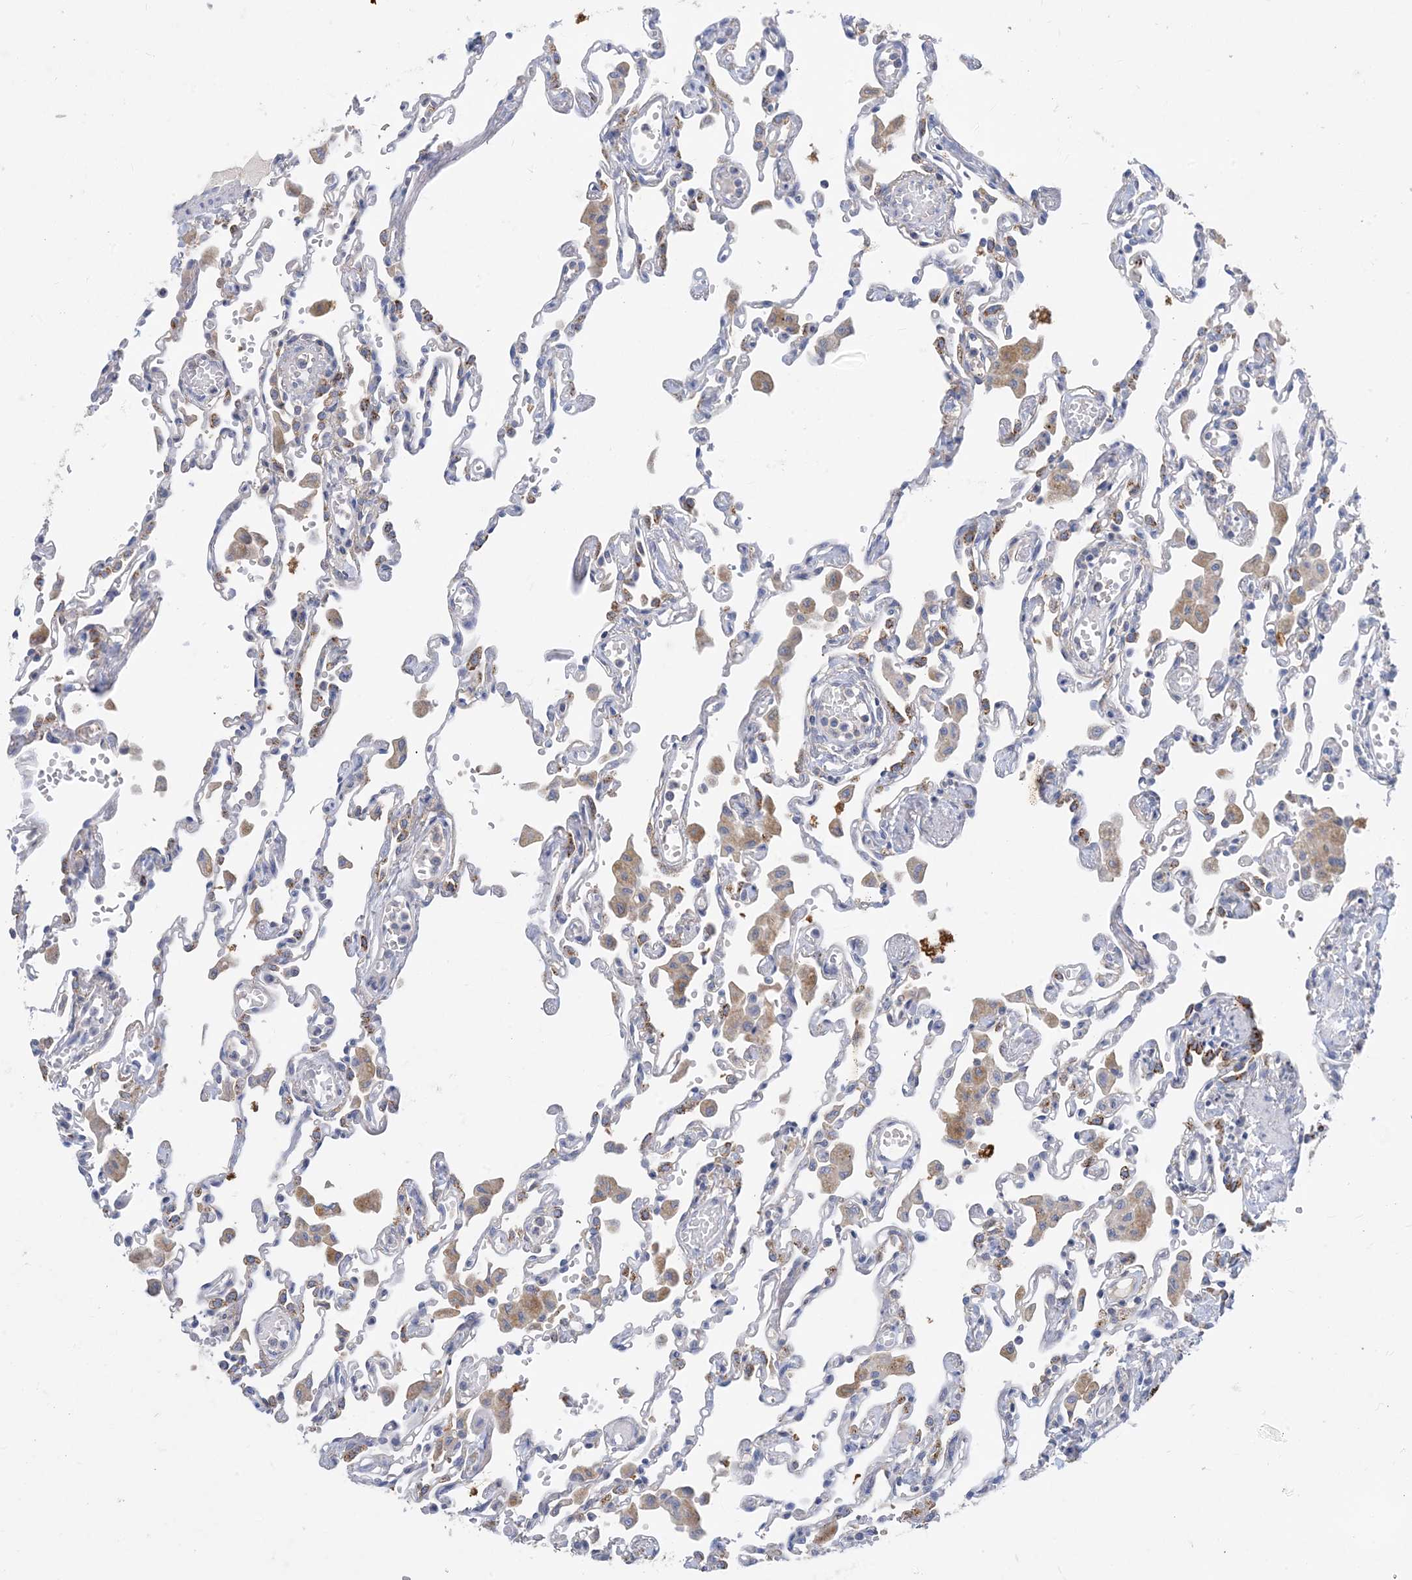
{"staining": {"intensity": "negative", "quantity": "none", "location": "none"}, "tissue": "lung", "cell_type": "Alveolar cells", "image_type": "normal", "snomed": [{"axis": "morphology", "description": "Normal tissue, NOS"}, {"axis": "topography", "description": "Bronchus"}, {"axis": "topography", "description": "Lung"}], "caption": "Human lung stained for a protein using IHC shows no positivity in alveolar cells.", "gene": "KPRP", "patient": {"sex": "female", "age": 49}}